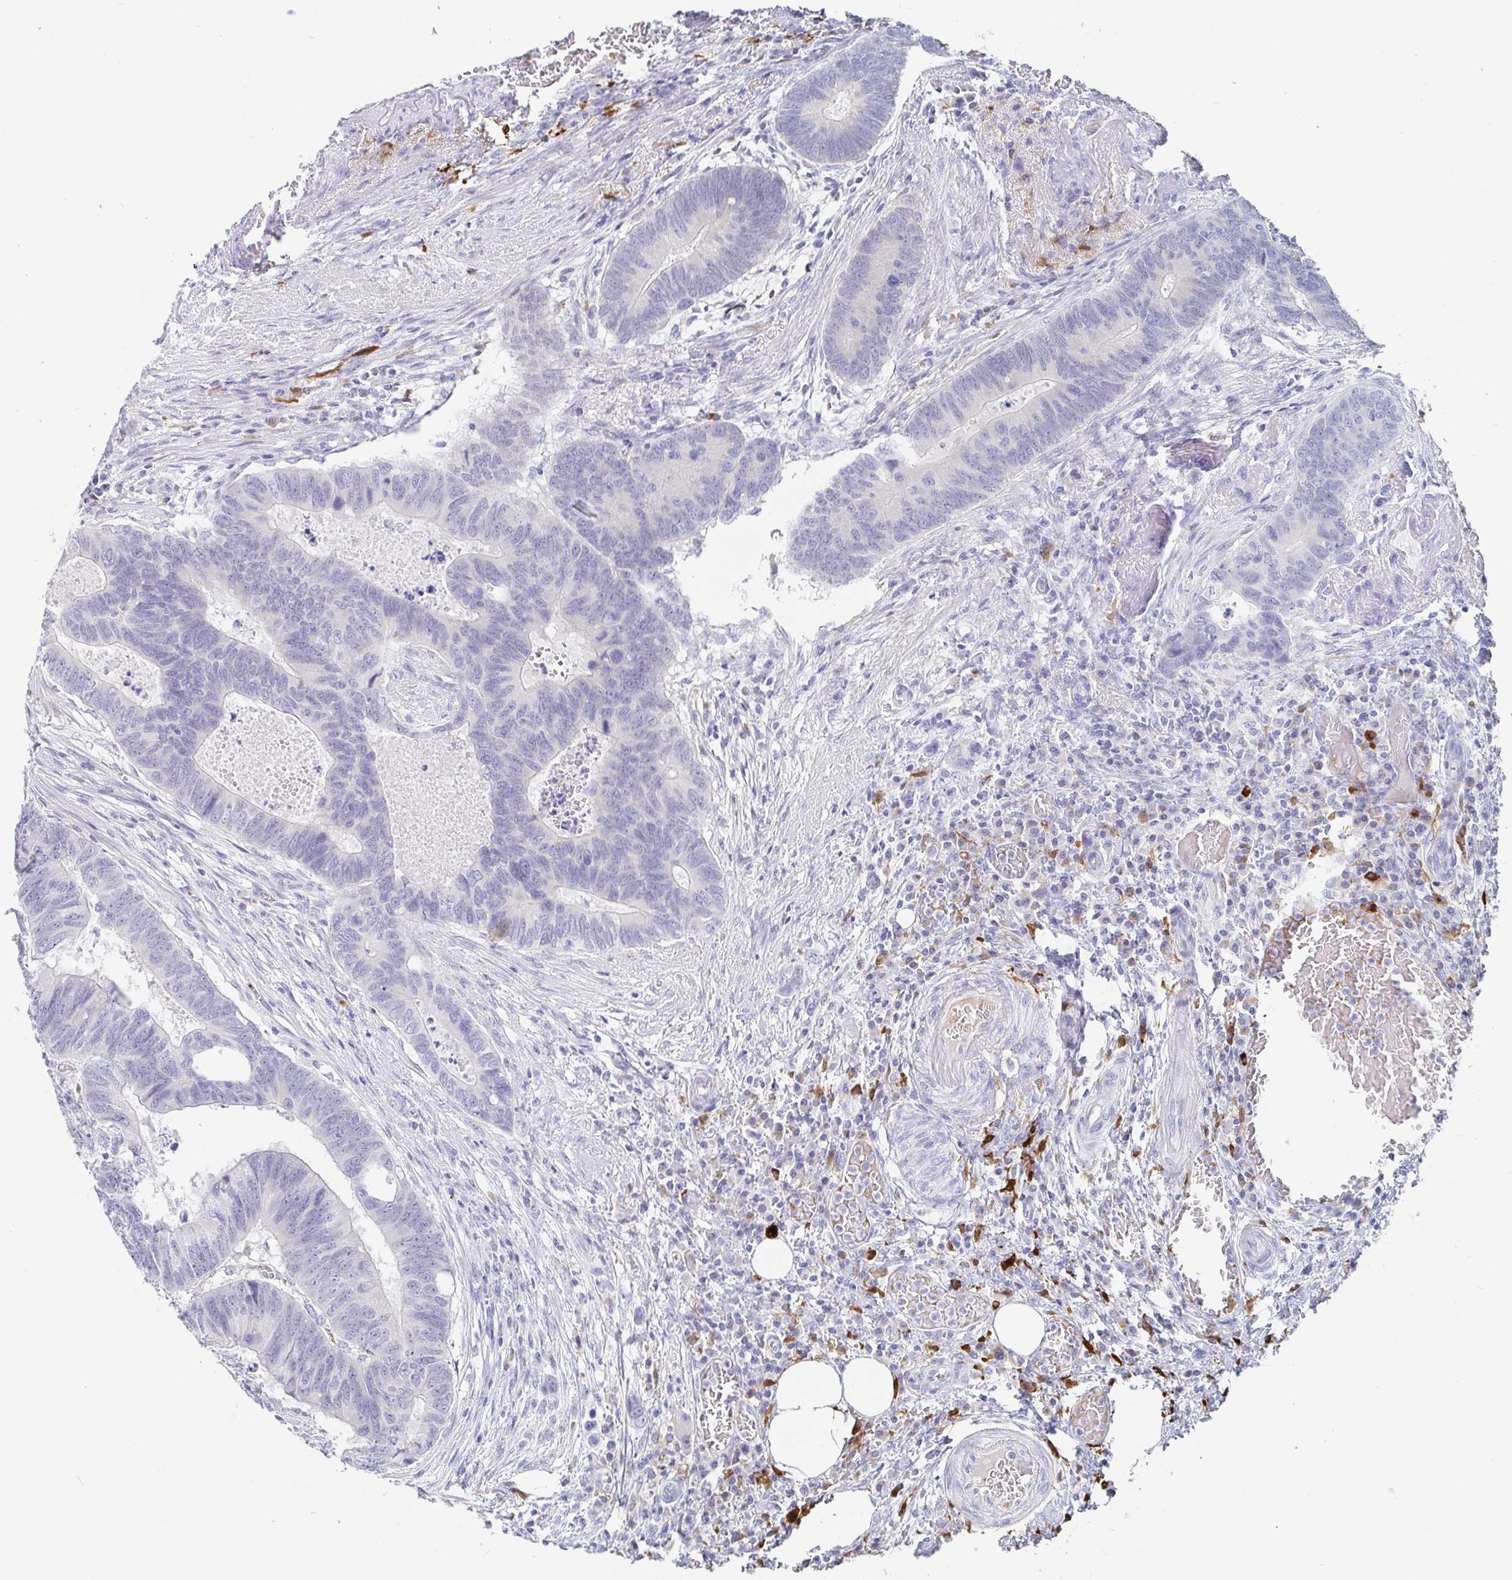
{"staining": {"intensity": "negative", "quantity": "none", "location": "none"}, "tissue": "colorectal cancer", "cell_type": "Tumor cells", "image_type": "cancer", "snomed": [{"axis": "morphology", "description": "Adenocarcinoma, NOS"}, {"axis": "topography", "description": "Colon"}], "caption": "High power microscopy histopathology image of an immunohistochemistry (IHC) histopathology image of colorectal cancer (adenocarcinoma), revealing no significant staining in tumor cells. (DAB immunohistochemistry visualized using brightfield microscopy, high magnification).", "gene": "OR2A4", "patient": {"sex": "male", "age": 62}}